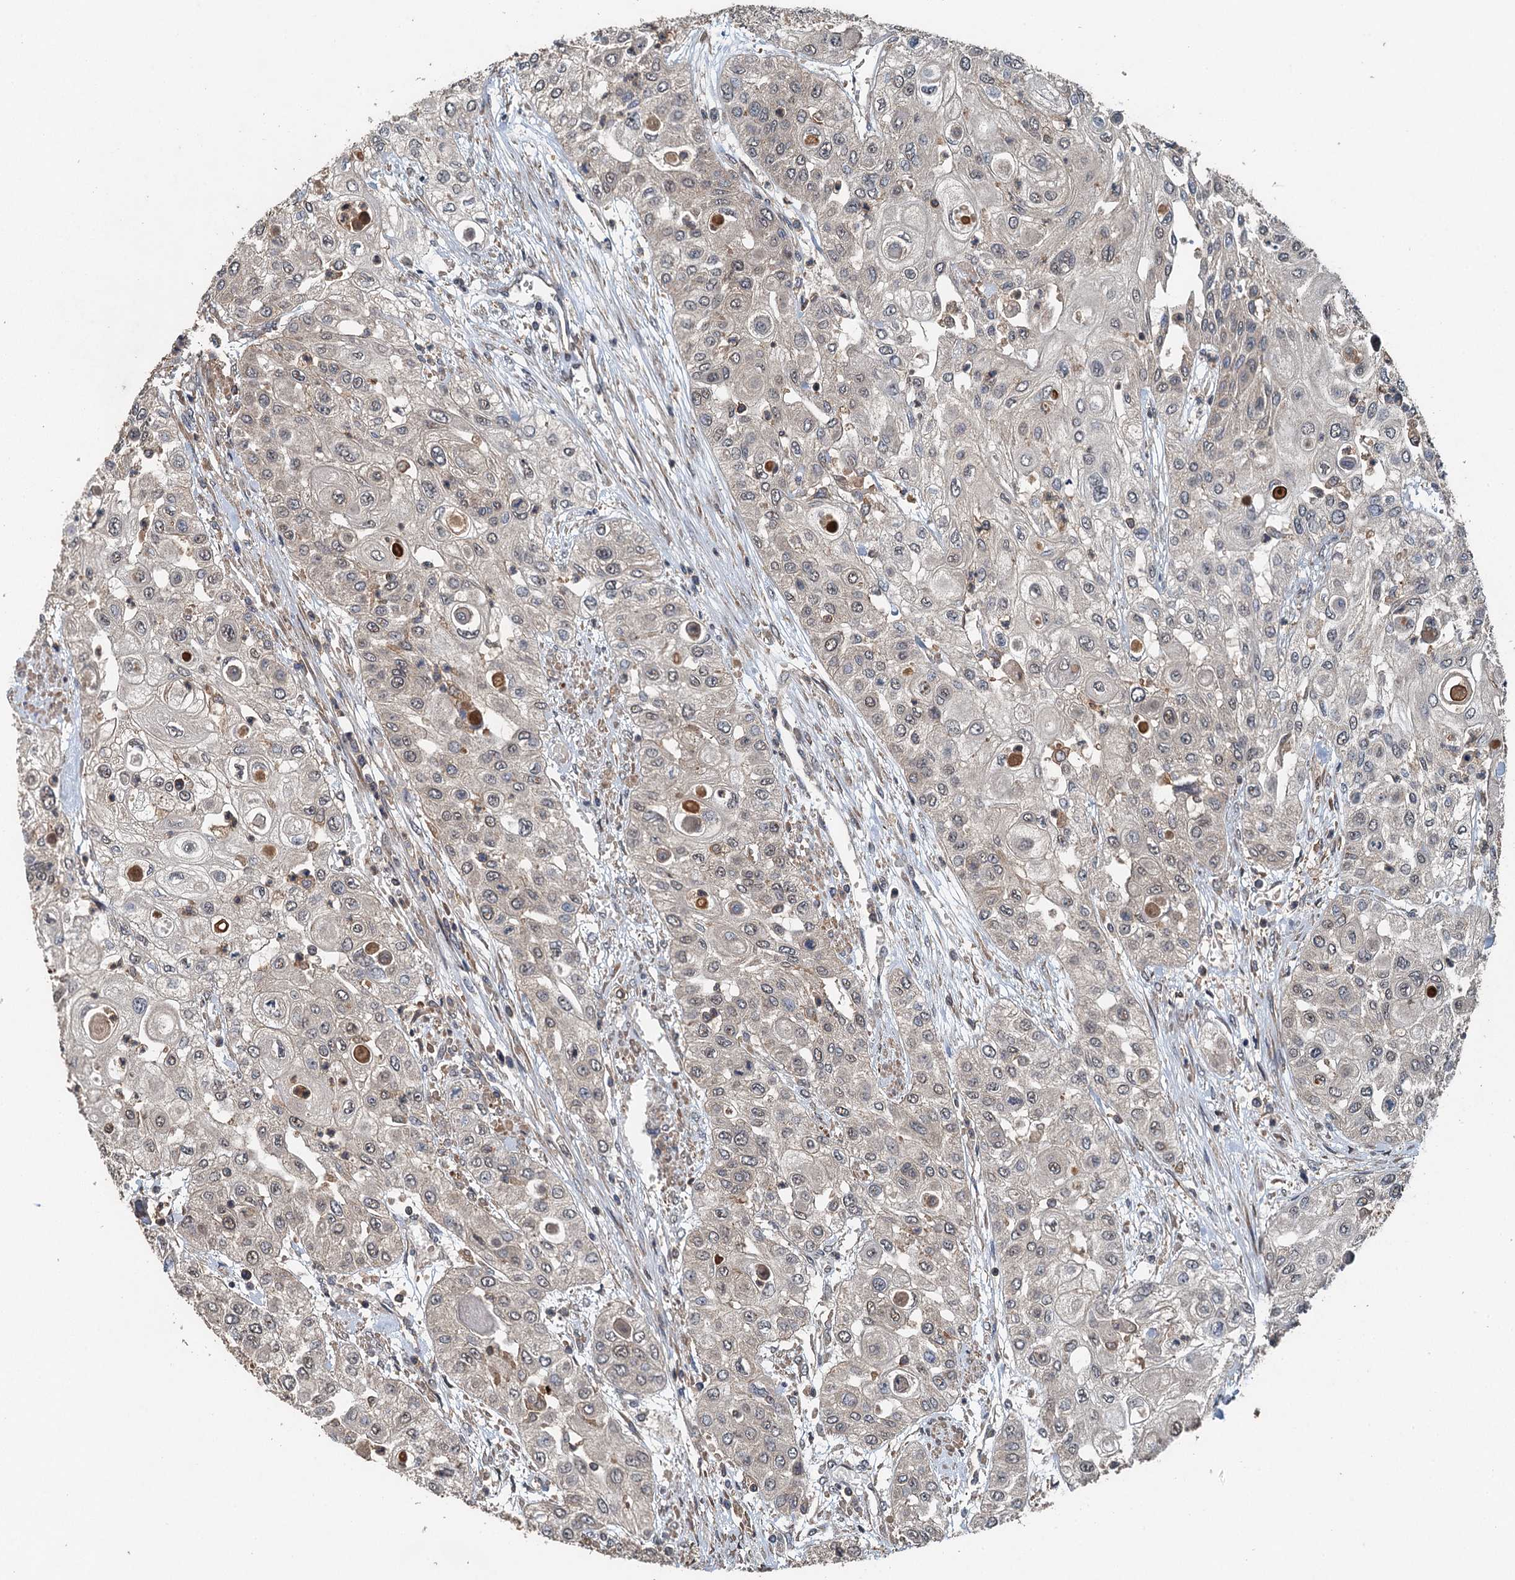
{"staining": {"intensity": "weak", "quantity": "<25%", "location": "cytoplasmic/membranous"}, "tissue": "urothelial cancer", "cell_type": "Tumor cells", "image_type": "cancer", "snomed": [{"axis": "morphology", "description": "Urothelial carcinoma, High grade"}, {"axis": "topography", "description": "Urinary bladder"}], "caption": "Immunohistochemistry of high-grade urothelial carcinoma exhibits no expression in tumor cells.", "gene": "BORCS5", "patient": {"sex": "female", "age": 79}}